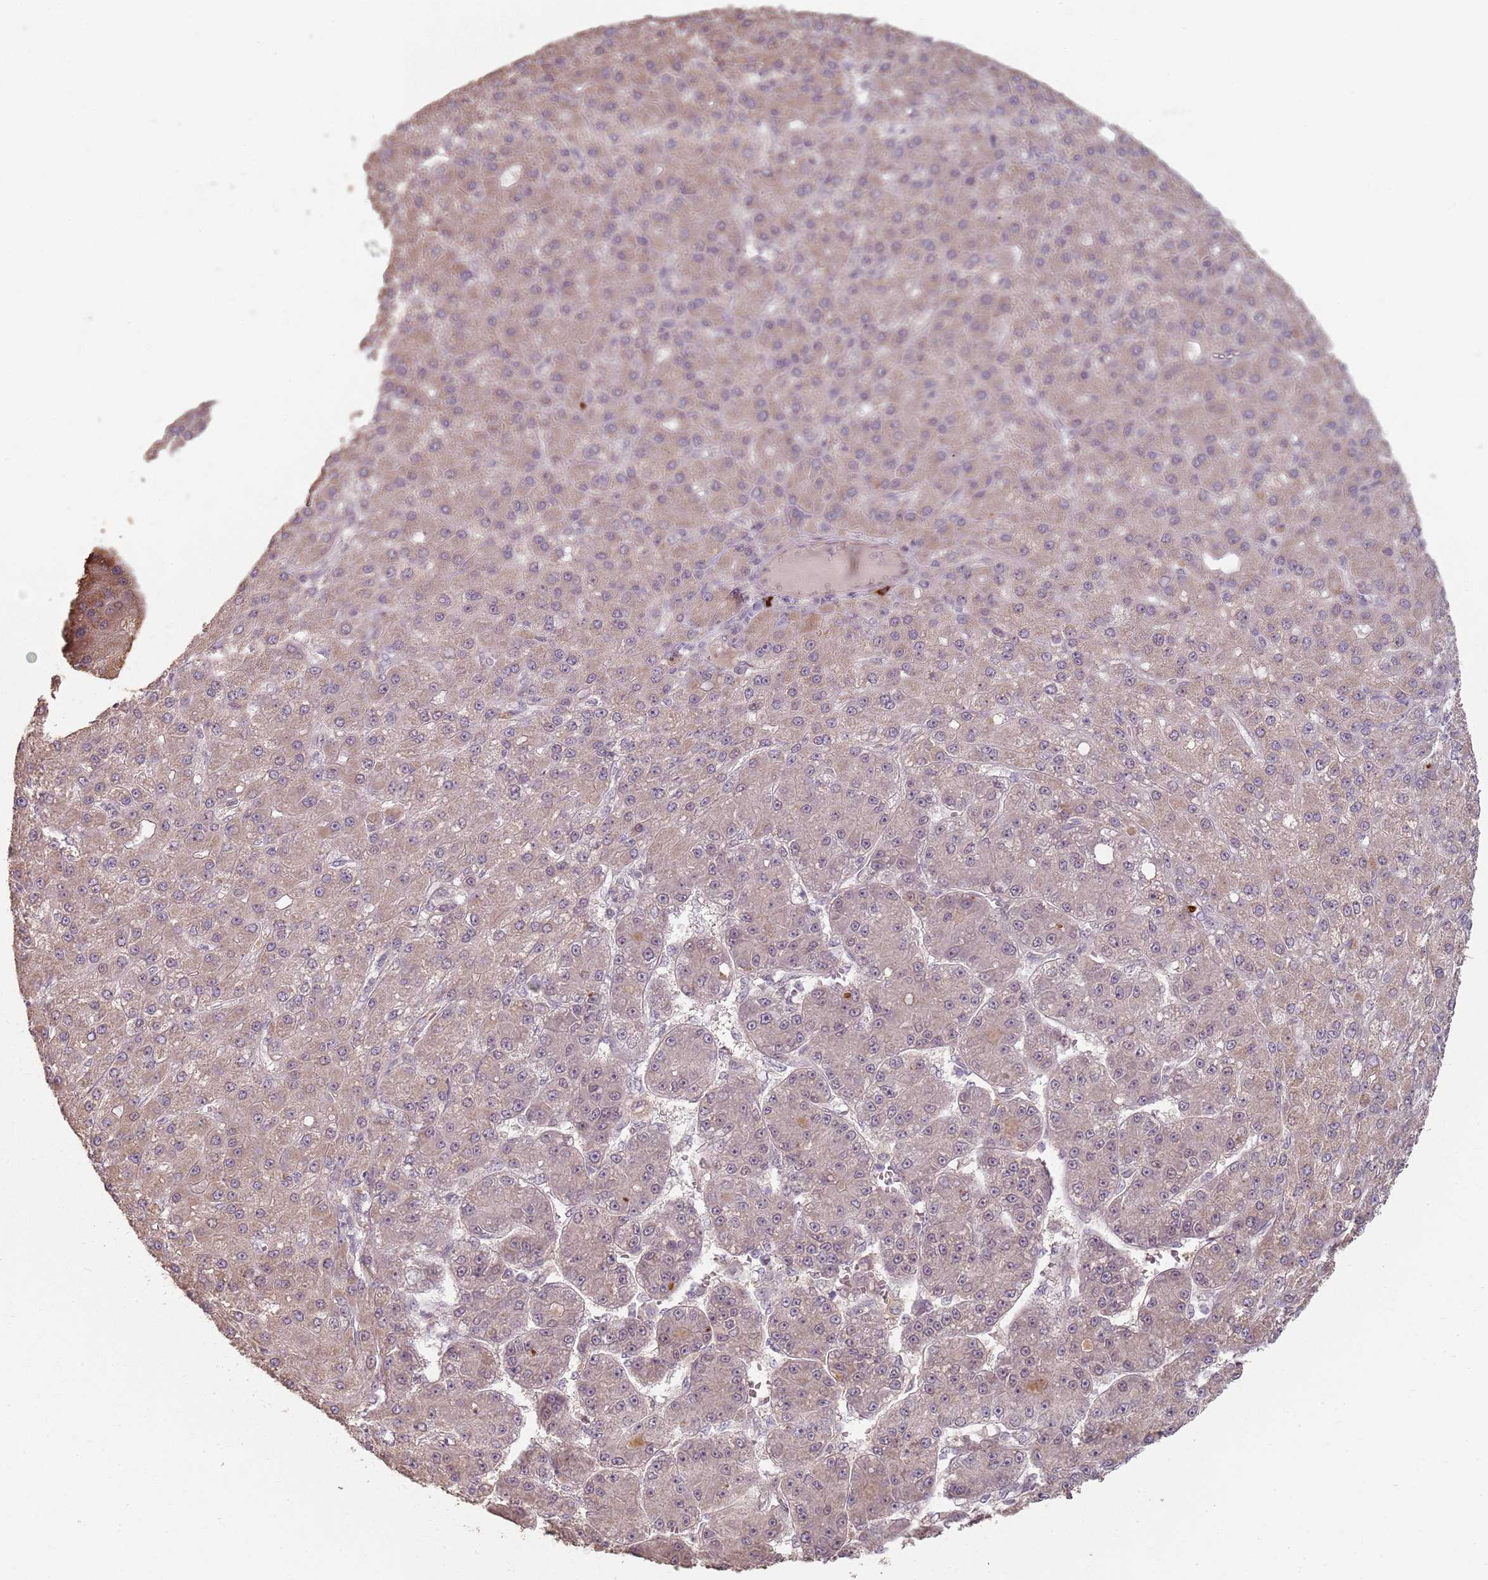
{"staining": {"intensity": "weak", "quantity": ">75%", "location": "cytoplasmic/membranous"}, "tissue": "liver cancer", "cell_type": "Tumor cells", "image_type": "cancer", "snomed": [{"axis": "morphology", "description": "Carcinoma, Hepatocellular, NOS"}, {"axis": "topography", "description": "Liver"}], "caption": "A high-resolution photomicrograph shows immunohistochemistry (IHC) staining of liver cancer (hepatocellular carcinoma), which demonstrates weak cytoplasmic/membranous positivity in about >75% of tumor cells. The protein of interest is stained brown, and the nuclei are stained in blue (DAB (3,3'-diaminobenzidine) IHC with brightfield microscopy, high magnification).", "gene": "CCDC168", "patient": {"sex": "male", "age": 67}}